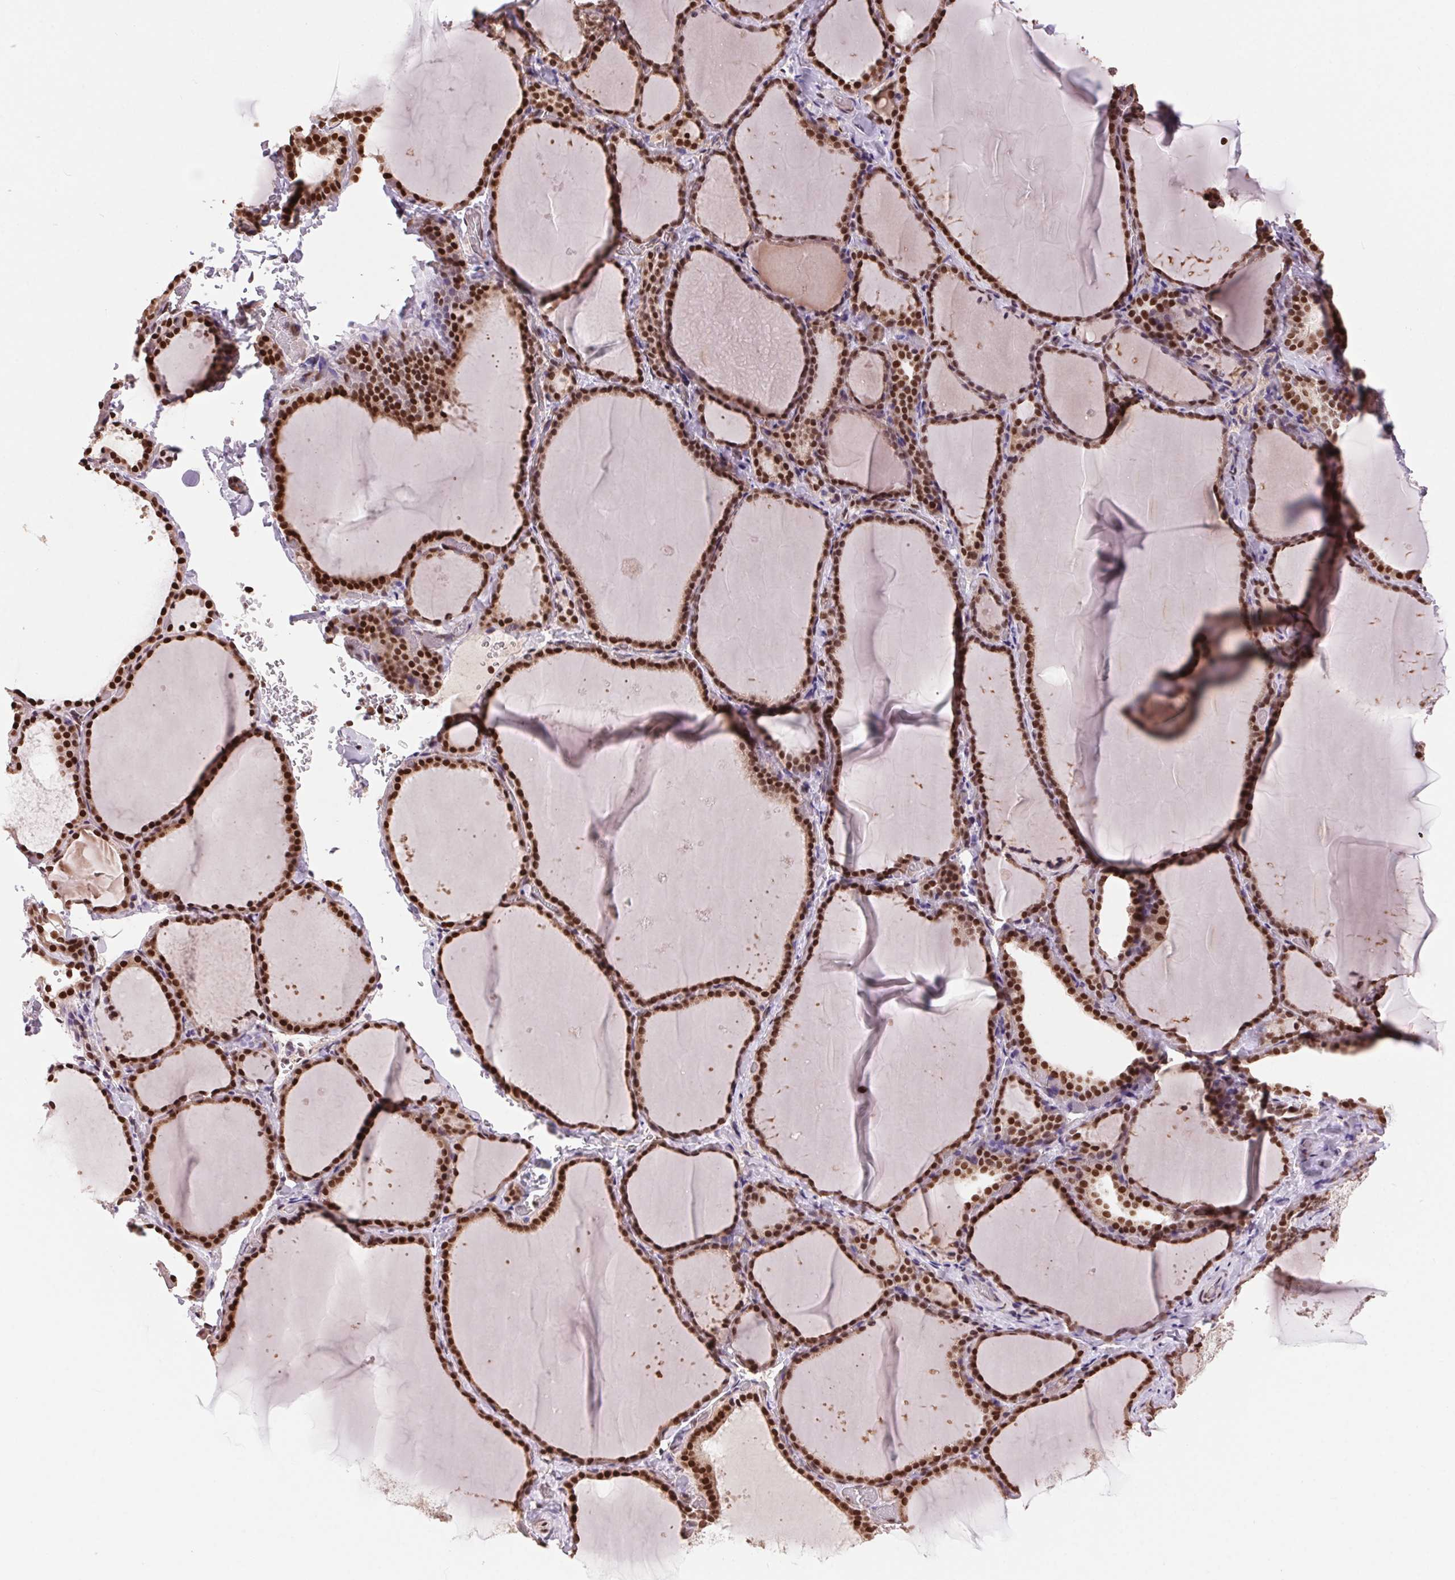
{"staining": {"intensity": "strong", "quantity": ">75%", "location": "nuclear"}, "tissue": "thyroid gland", "cell_type": "Glandular cells", "image_type": "normal", "snomed": [{"axis": "morphology", "description": "Normal tissue, NOS"}, {"axis": "topography", "description": "Thyroid gland"}], "caption": "A high-resolution photomicrograph shows IHC staining of normal thyroid gland, which shows strong nuclear staining in approximately >75% of glandular cells.", "gene": "RAD23A", "patient": {"sex": "female", "age": 22}}